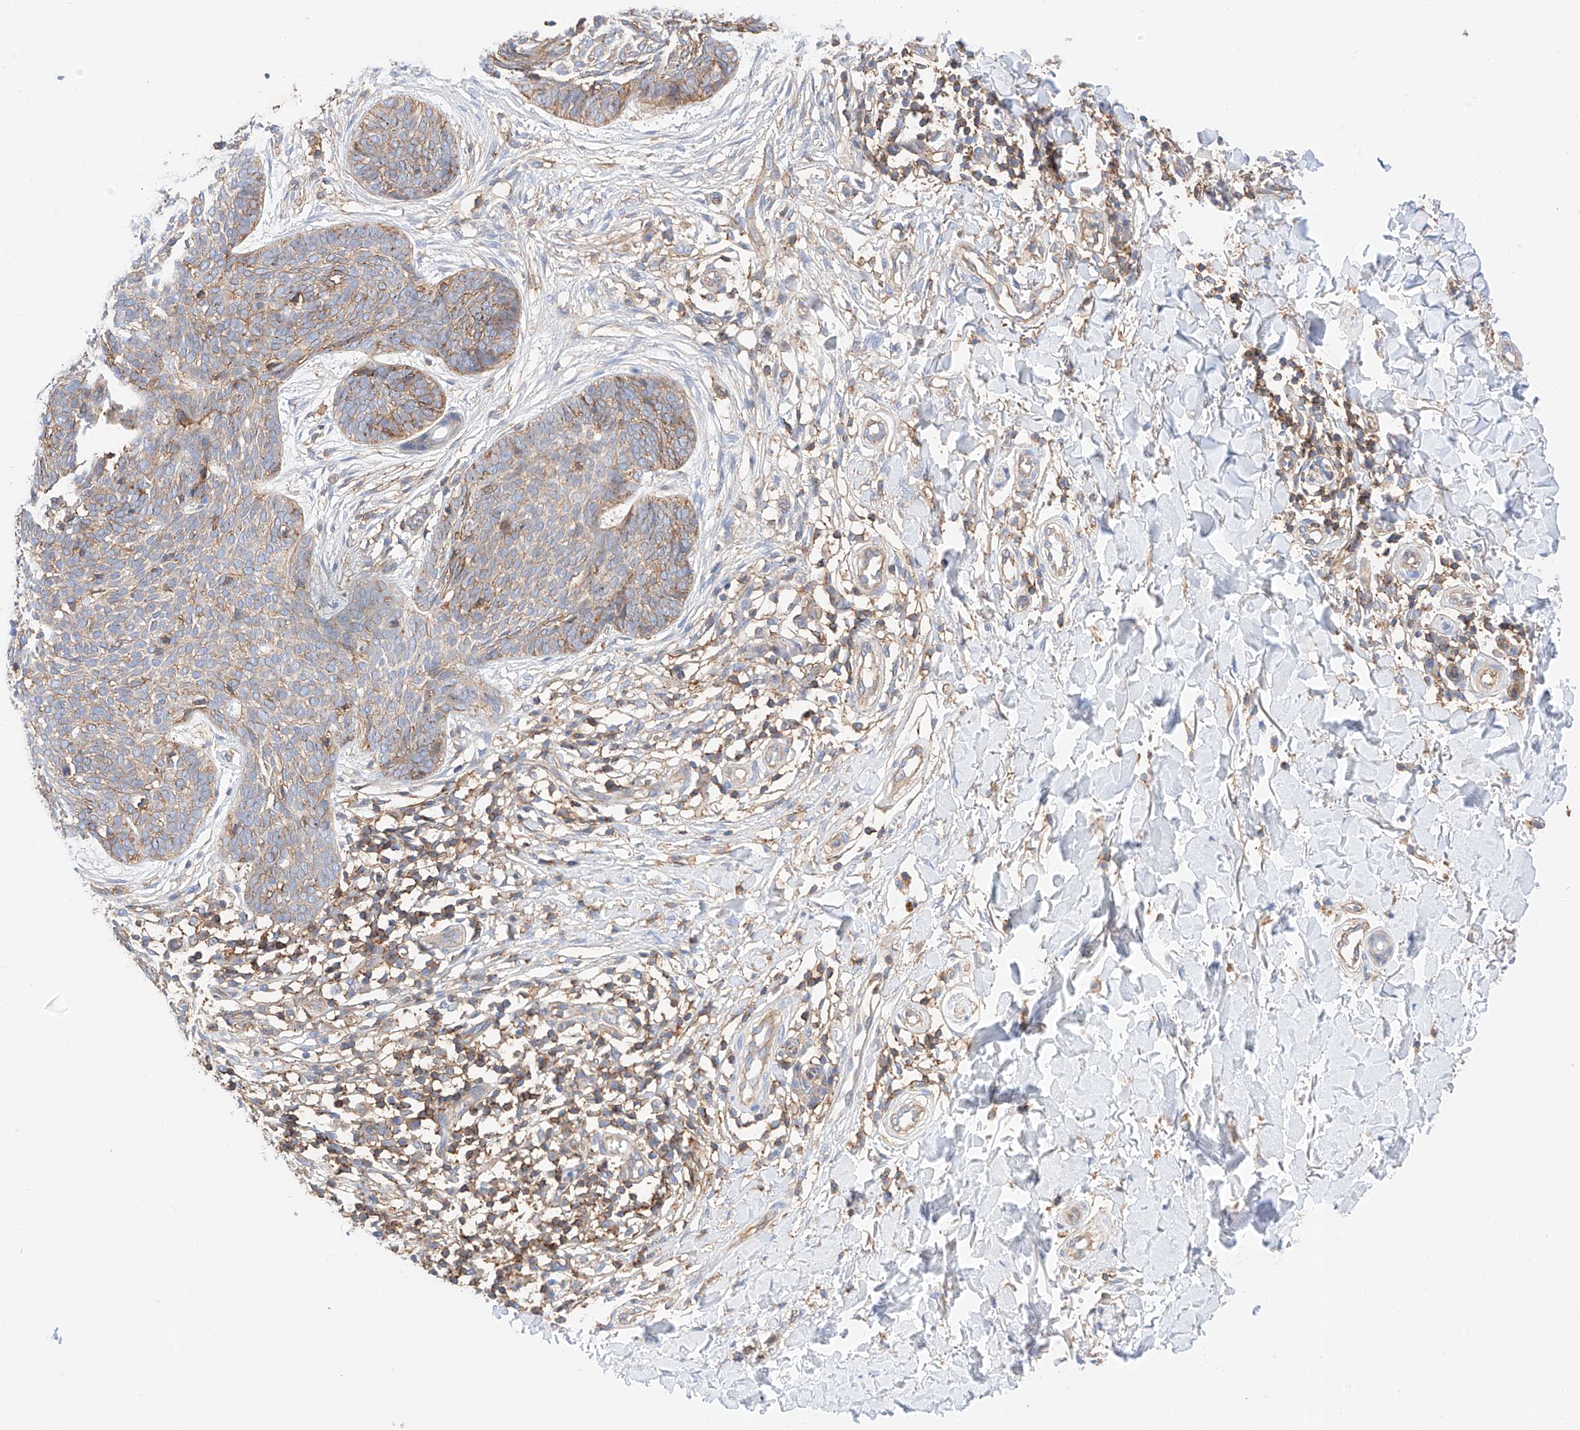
{"staining": {"intensity": "moderate", "quantity": ">75%", "location": "cytoplasmic/membranous"}, "tissue": "skin cancer", "cell_type": "Tumor cells", "image_type": "cancer", "snomed": [{"axis": "morphology", "description": "Basal cell carcinoma"}, {"axis": "topography", "description": "Skin"}], "caption": "The micrograph displays a brown stain indicating the presence of a protein in the cytoplasmic/membranous of tumor cells in basal cell carcinoma (skin). The protein is shown in brown color, while the nuclei are stained blue.", "gene": "HAUS4", "patient": {"sex": "female", "age": 64}}